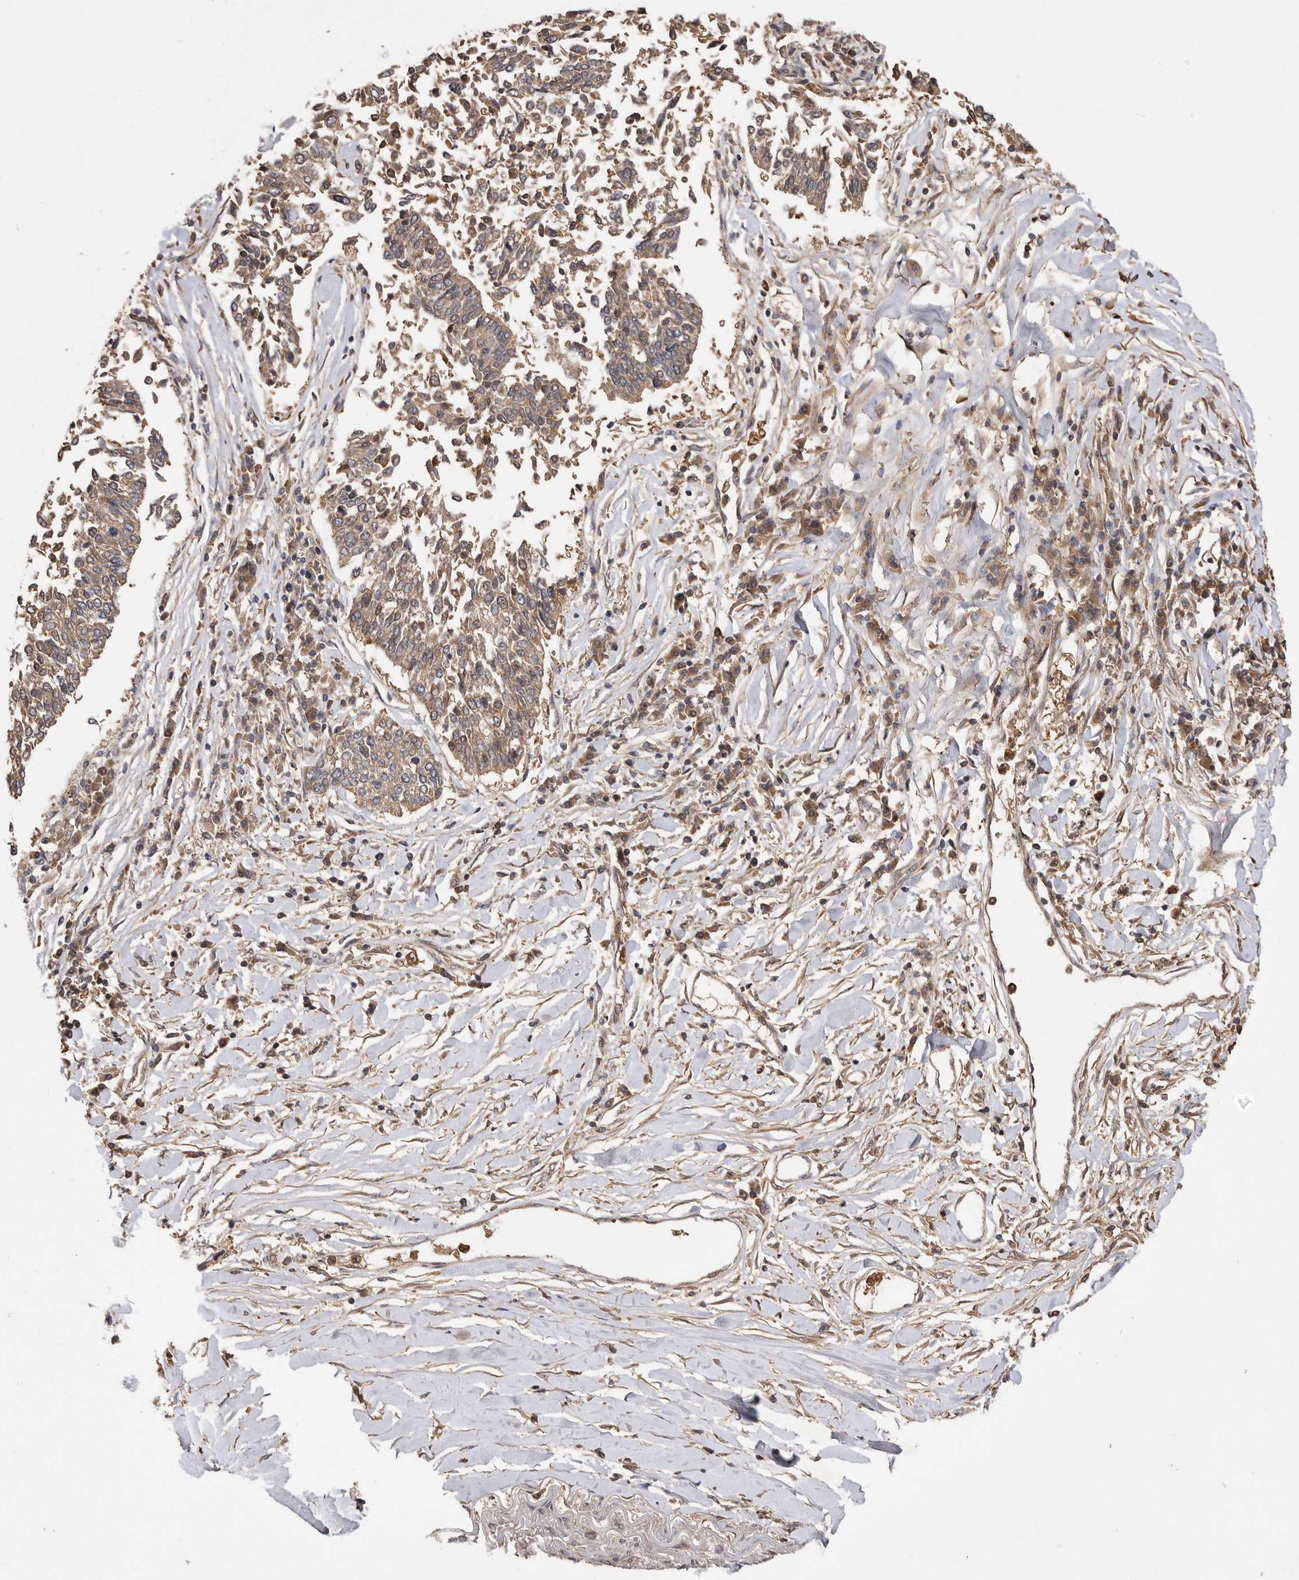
{"staining": {"intensity": "weak", "quantity": ">75%", "location": "cytoplasmic/membranous"}, "tissue": "lung cancer", "cell_type": "Tumor cells", "image_type": "cancer", "snomed": [{"axis": "morphology", "description": "Normal tissue, NOS"}, {"axis": "morphology", "description": "Squamous cell carcinoma, NOS"}, {"axis": "topography", "description": "Cartilage tissue"}, {"axis": "topography", "description": "Bronchus"}, {"axis": "topography", "description": "Lung"}, {"axis": "topography", "description": "Peripheral nerve tissue"}], "caption": "Immunohistochemistry (IHC) staining of lung cancer (squamous cell carcinoma), which shows low levels of weak cytoplasmic/membranous expression in about >75% of tumor cells indicating weak cytoplasmic/membranous protein staining. The staining was performed using DAB (brown) for protein detection and nuclei were counterstained in hematoxylin (blue).", "gene": "VN1R4", "patient": {"sex": "female", "age": 49}}